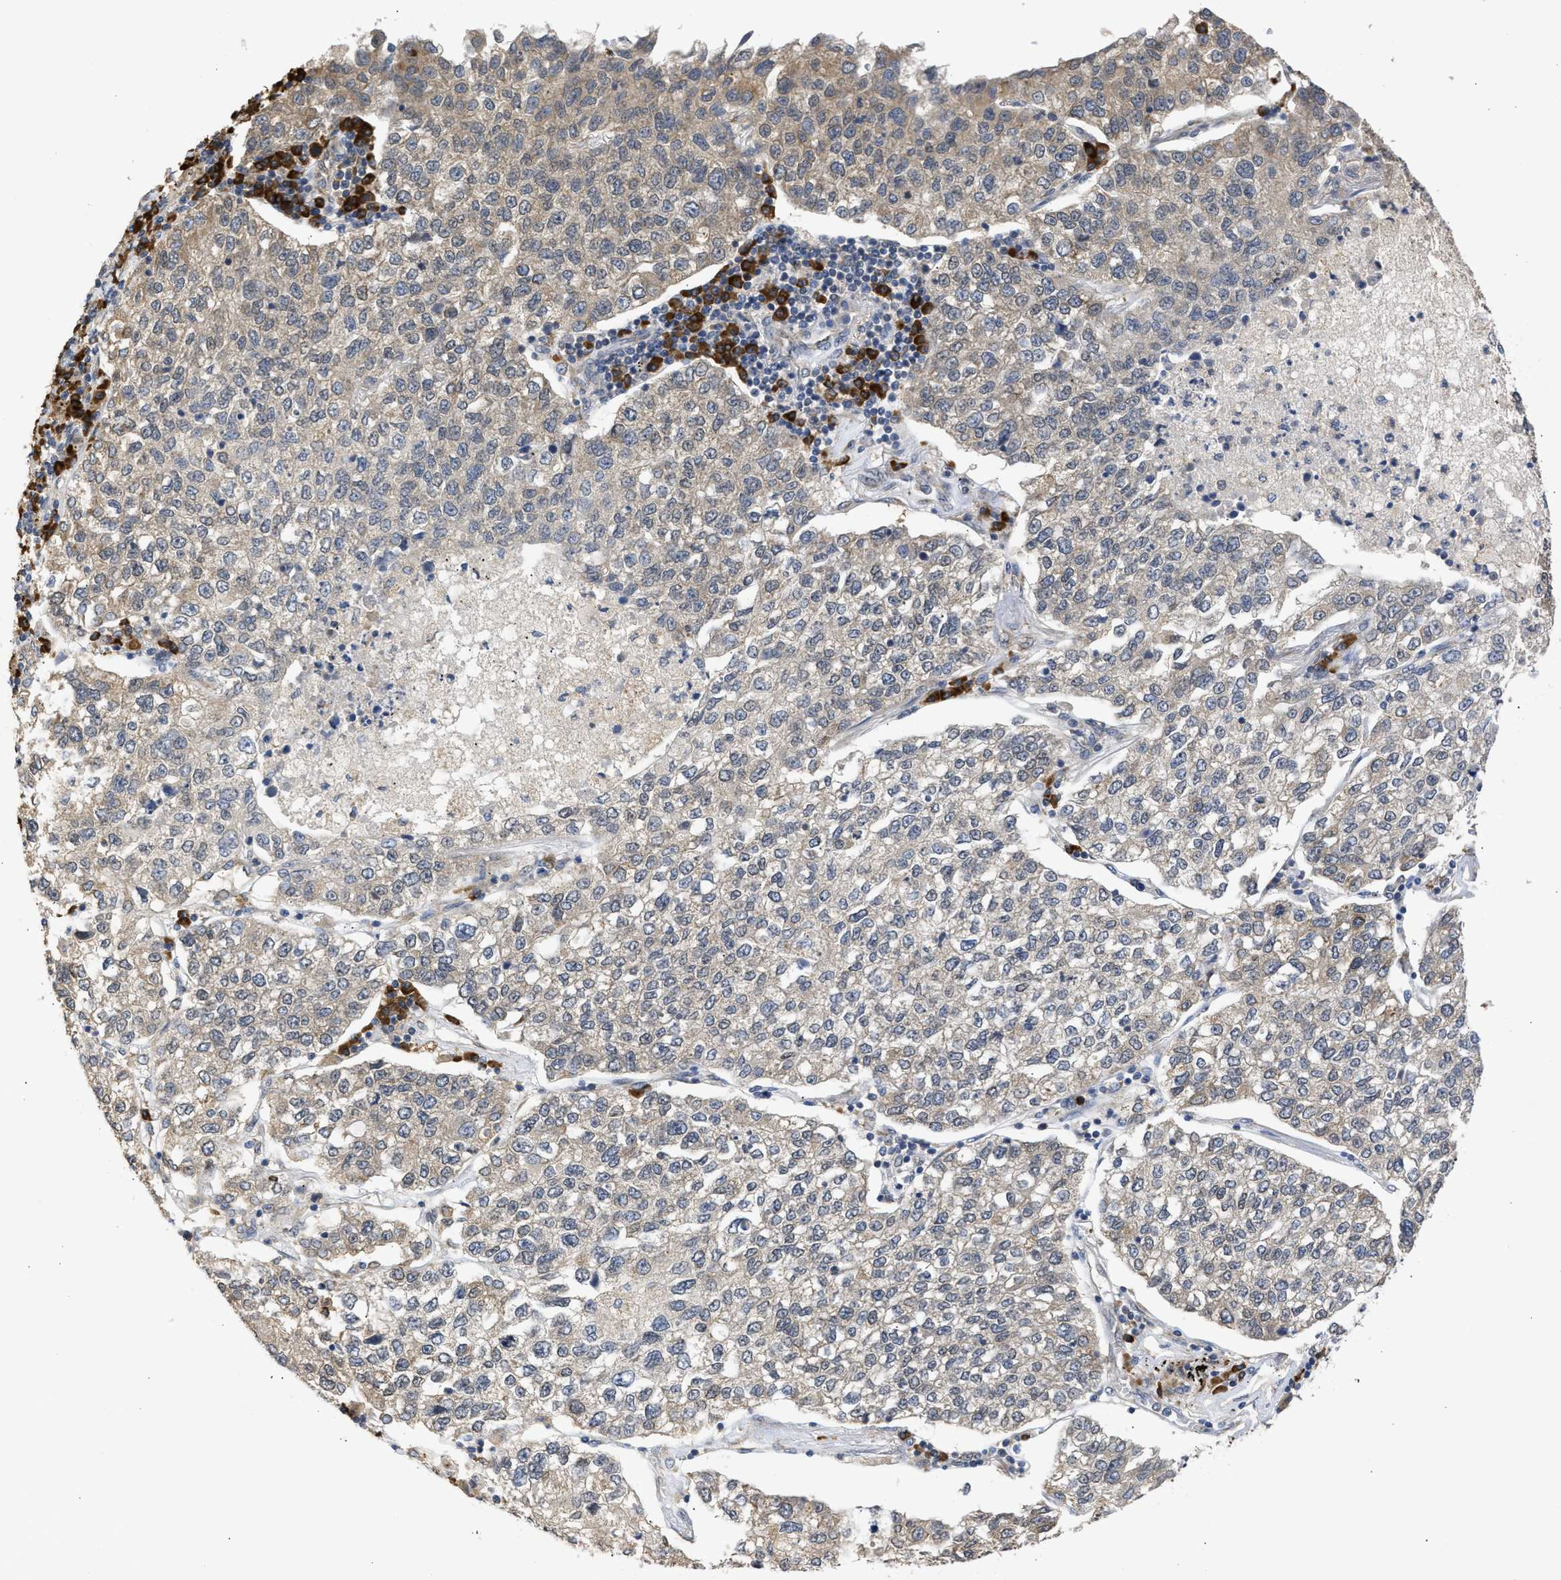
{"staining": {"intensity": "weak", "quantity": ">75%", "location": "cytoplasmic/membranous"}, "tissue": "lung cancer", "cell_type": "Tumor cells", "image_type": "cancer", "snomed": [{"axis": "morphology", "description": "Adenocarcinoma, NOS"}, {"axis": "topography", "description": "Lung"}], "caption": "A low amount of weak cytoplasmic/membranous expression is identified in approximately >75% of tumor cells in lung adenocarcinoma tissue. (Stains: DAB in brown, nuclei in blue, Microscopy: brightfield microscopy at high magnification).", "gene": "DNAJC1", "patient": {"sex": "male", "age": 49}}